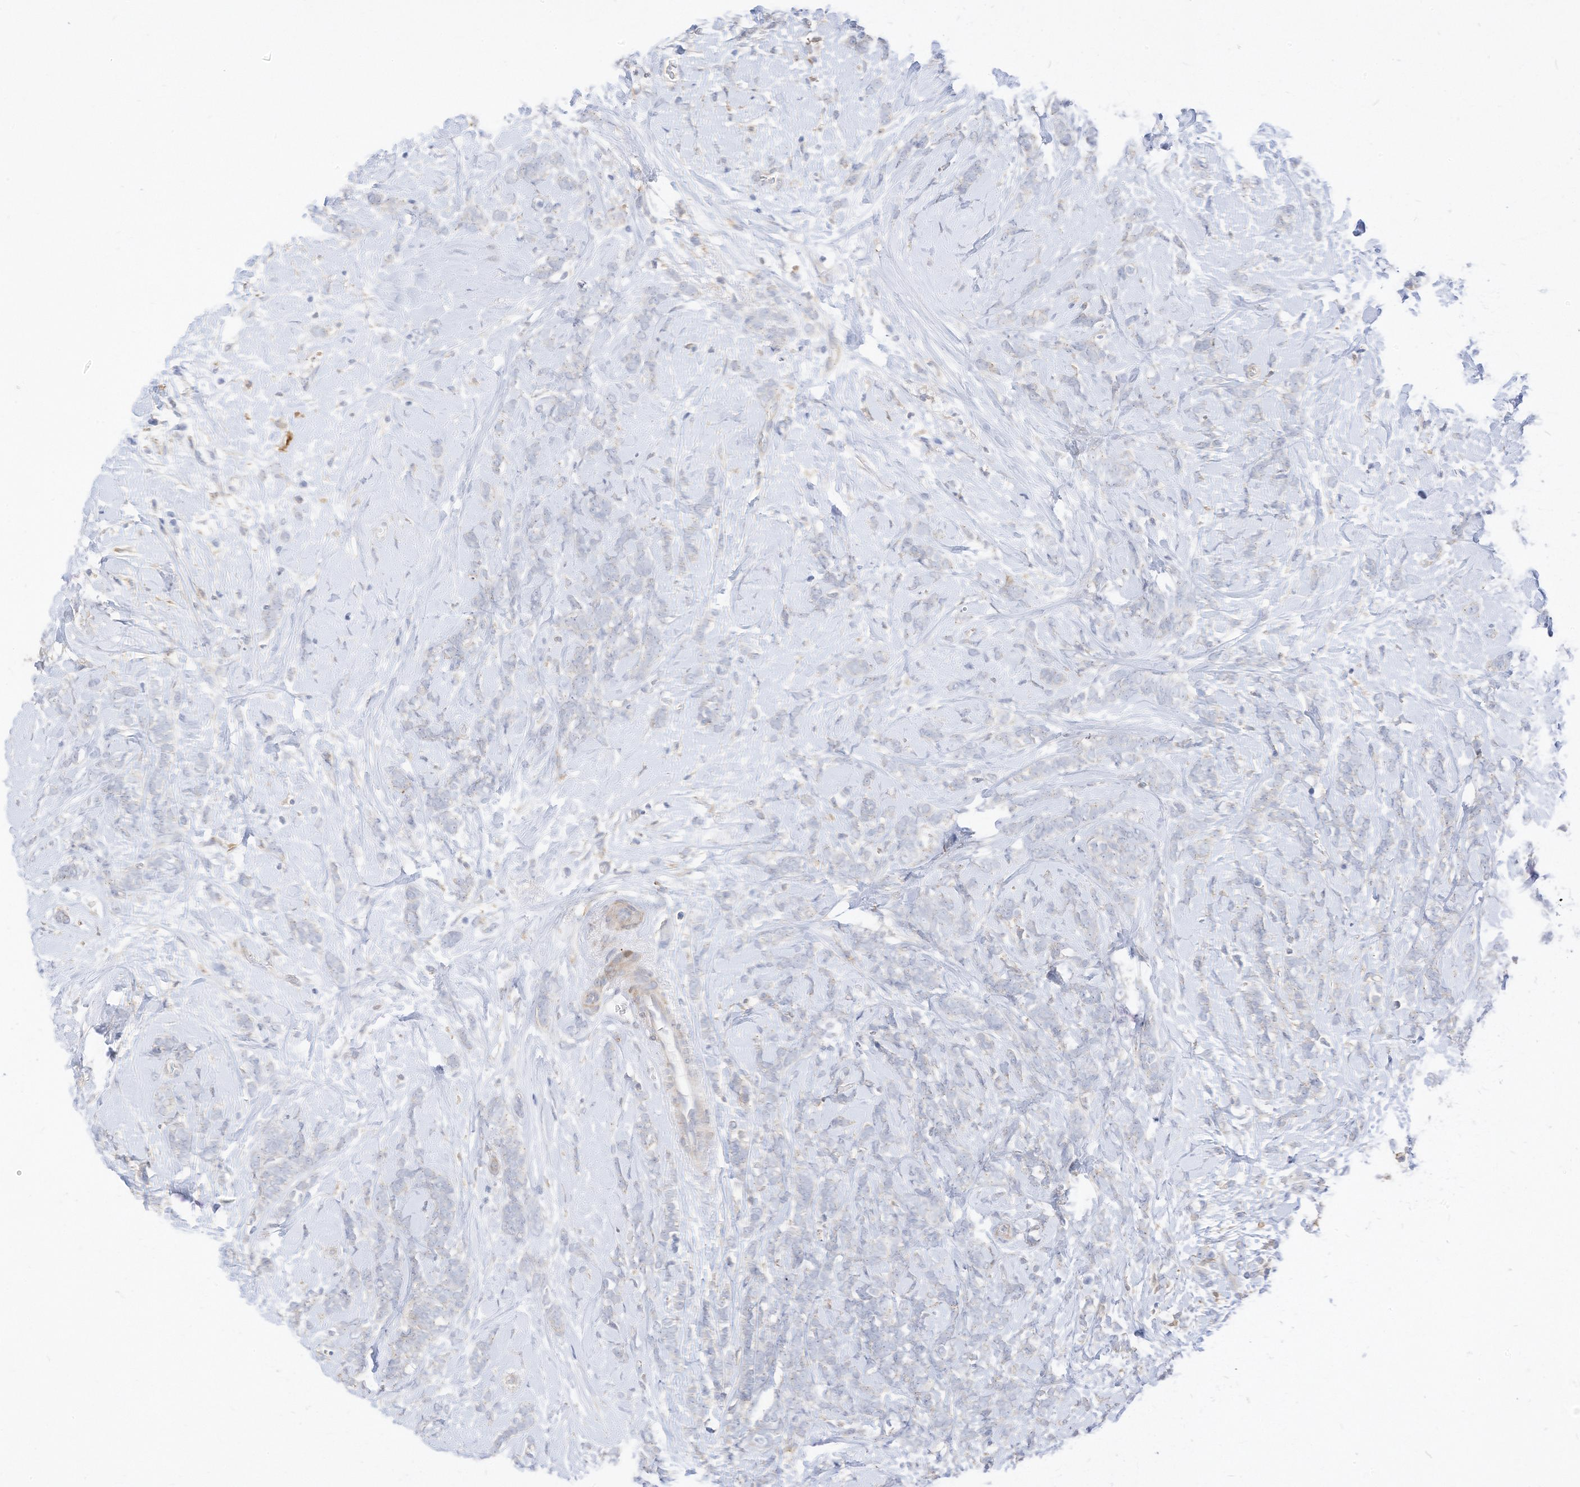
{"staining": {"intensity": "negative", "quantity": "none", "location": "none"}, "tissue": "breast cancer", "cell_type": "Tumor cells", "image_type": "cancer", "snomed": [{"axis": "morphology", "description": "Lobular carcinoma"}, {"axis": "topography", "description": "Breast"}], "caption": "High magnification brightfield microscopy of lobular carcinoma (breast) stained with DAB (brown) and counterstained with hematoxylin (blue): tumor cells show no significant positivity.", "gene": "ATP13A1", "patient": {"sex": "female", "age": 58}}